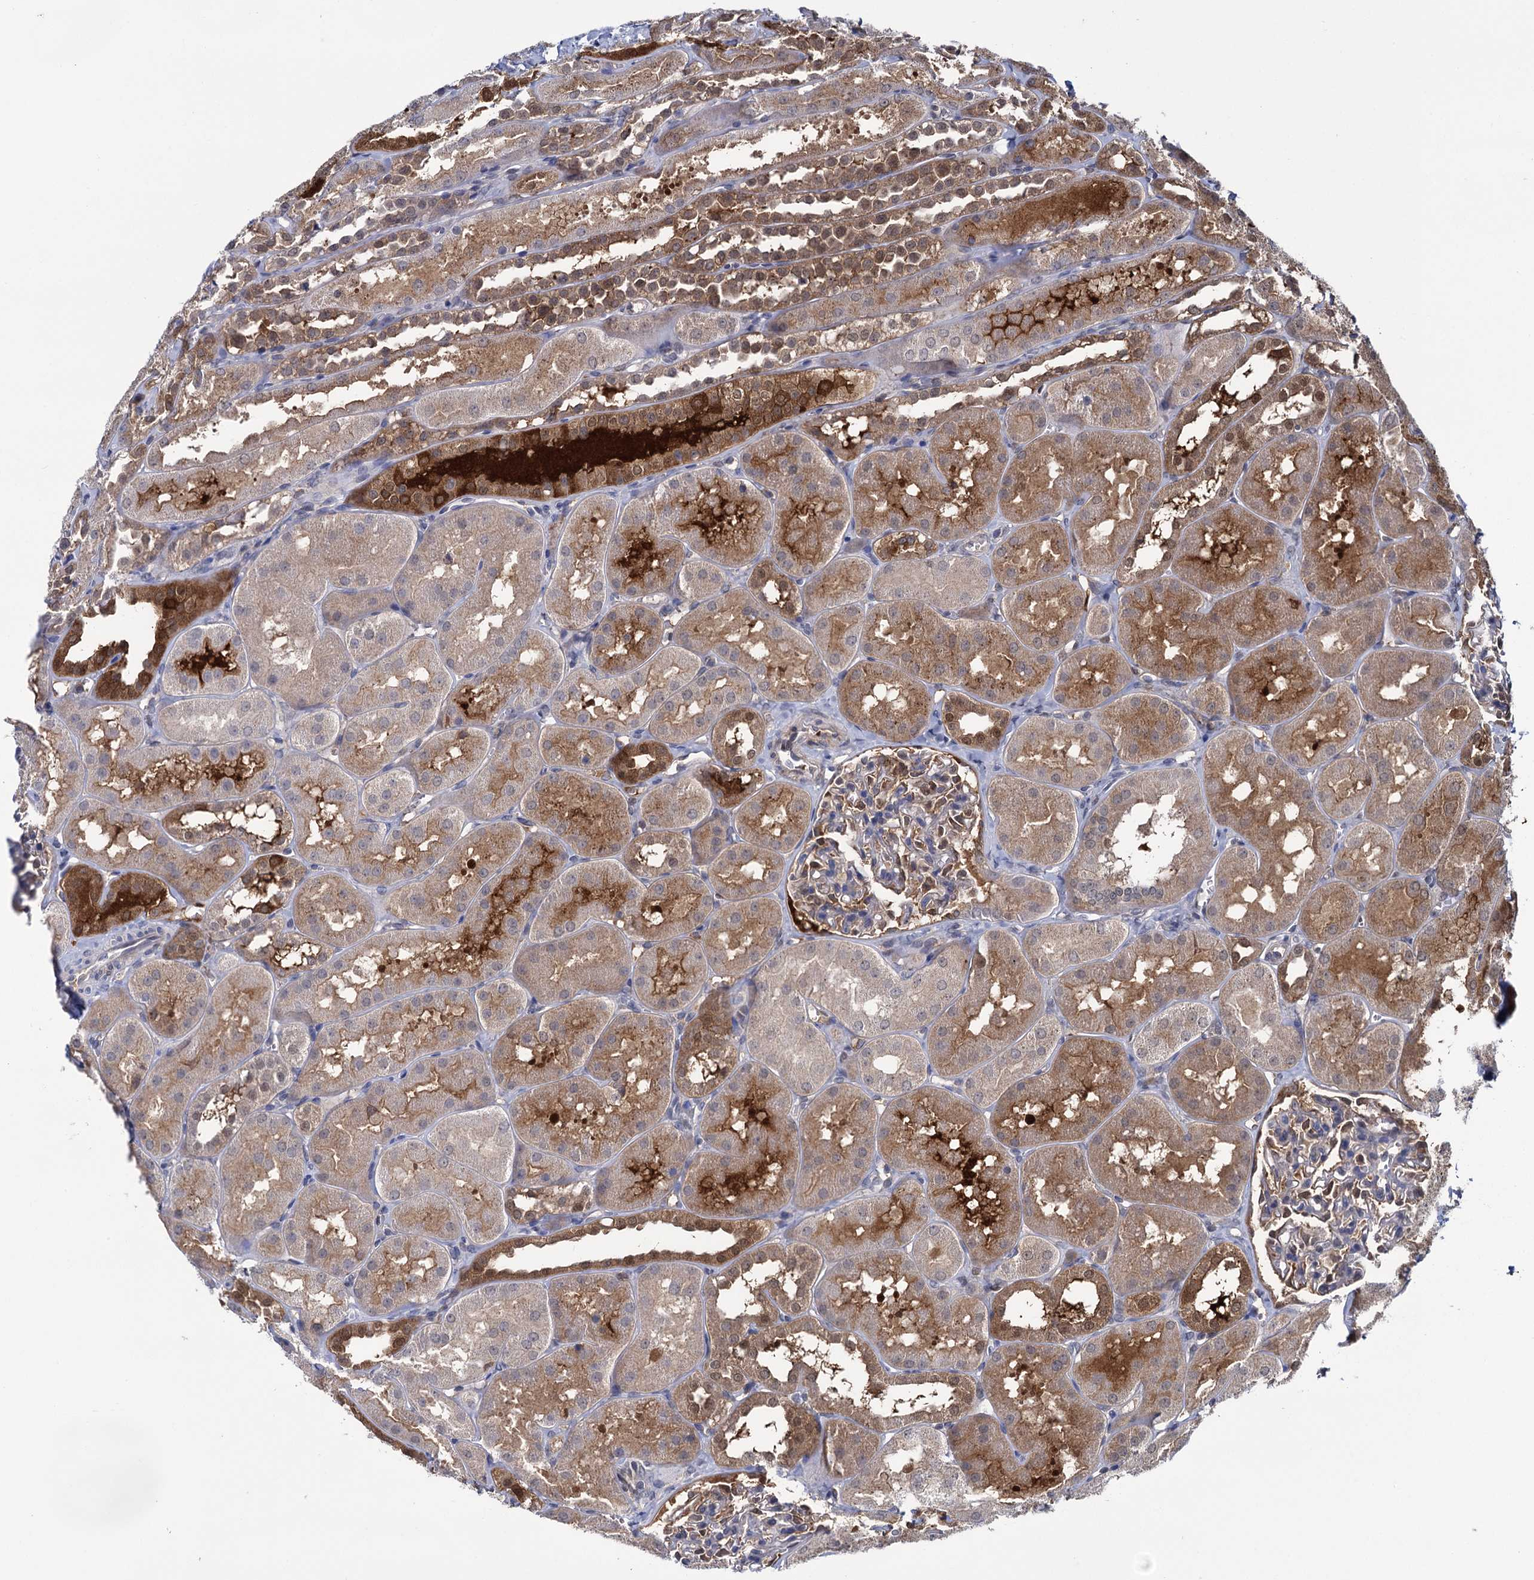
{"staining": {"intensity": "weak", "quantity": "<25%", "location": "cytoplasmic/membranous"}, "tissue": "kidney", "cell_type": "Cells in glomeruli", "image_type": "normal", "snomed": [{"axis": "morphology", "description": "Normal tissue, NOS"}, {"axis": "topography", "description": "Kidney"}, {"axis": "topography", "description": "Urinary bladder"}], "caption": "DAB (3,3'-diaminobenzidine) immunohistochemical staining of normal human kidney shows no significant expression in cells in glomeruli.", "gene": "GLO1", "patient": {"sex": "male", "age": 16}}